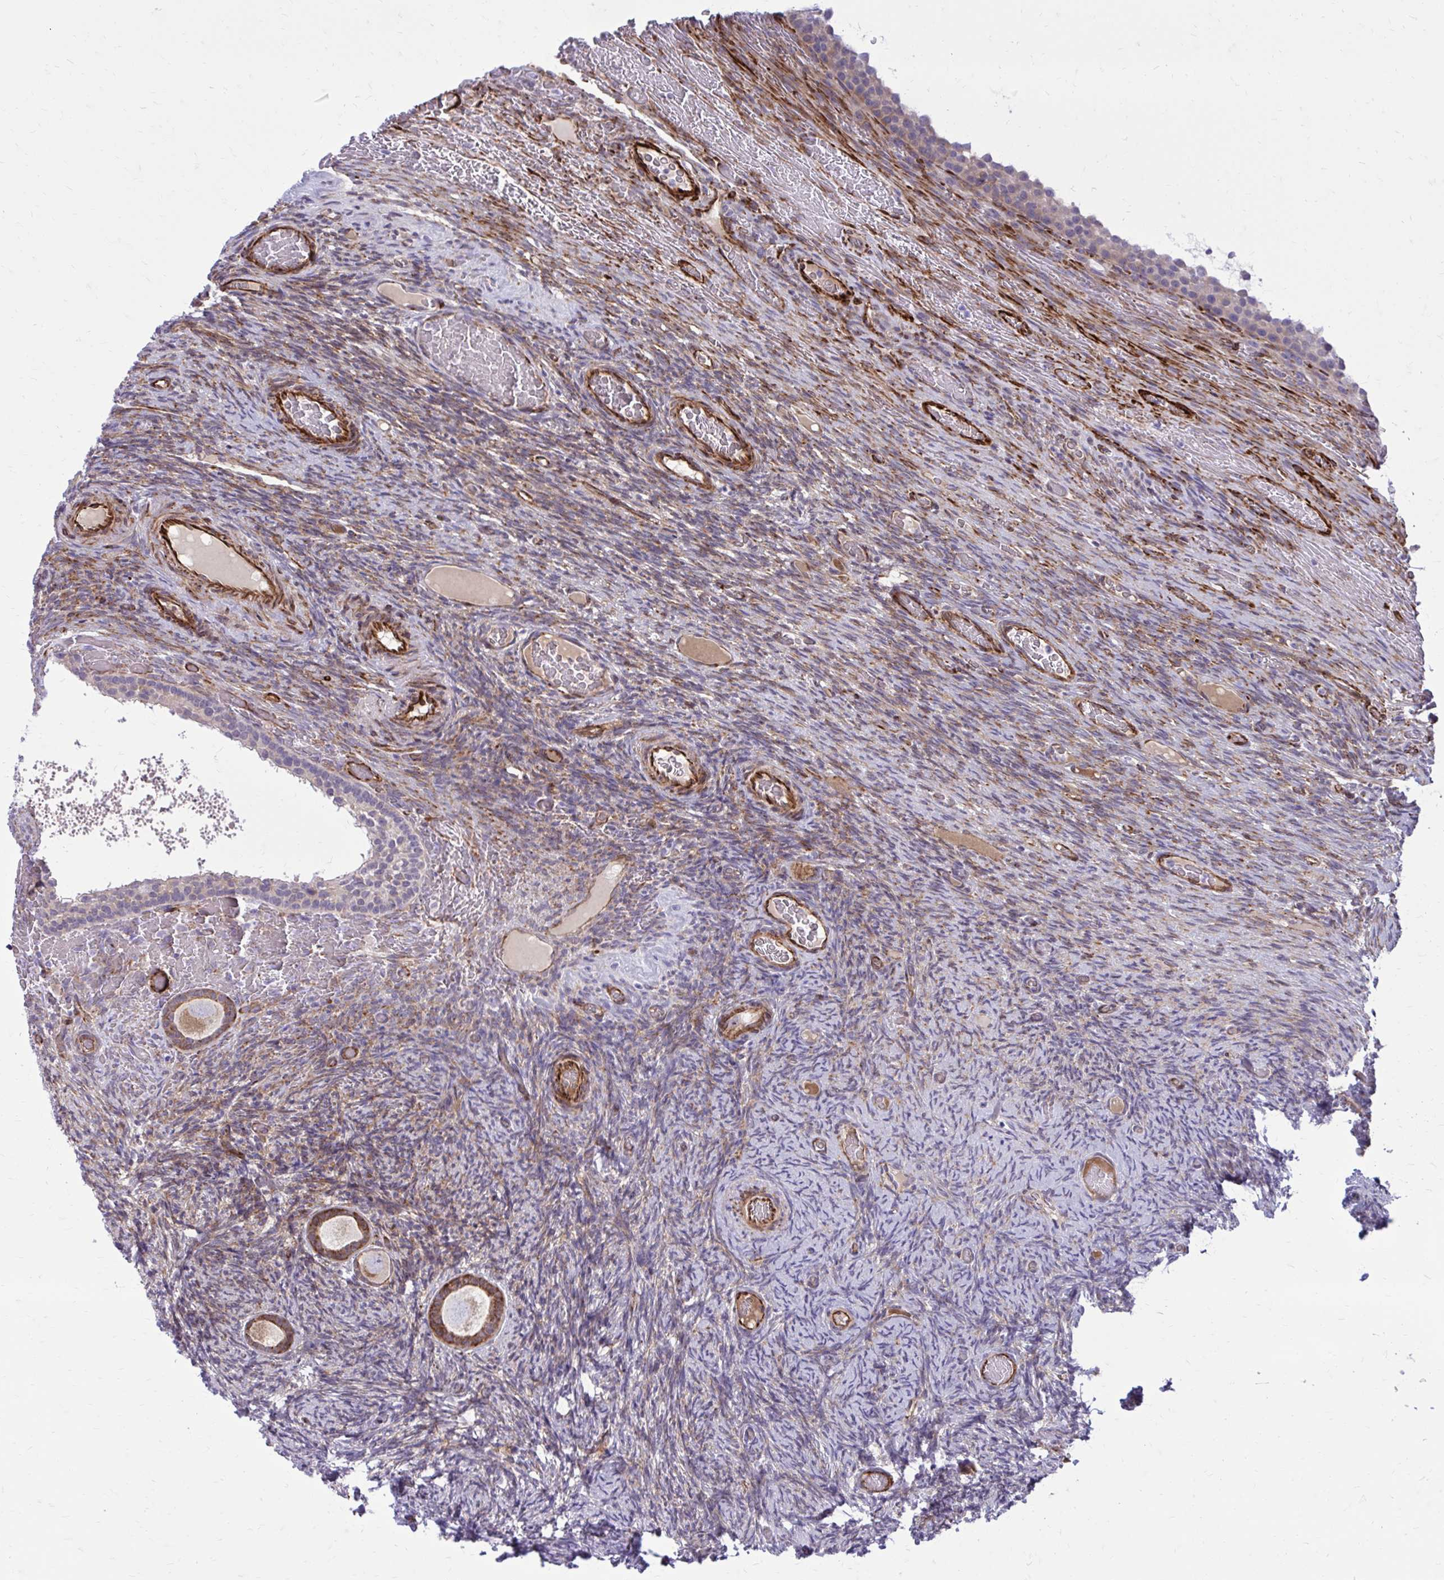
{"staining": {"intensity": "moderate", "quantity": "25%-75%", "location": "cytoplasmic/membranous"}, "tissue": "ovary", "cell_type": "Follicle cells", "image_type": "normal", "snomed": [{"axis": "morphology", "description": "Normal tissue, NOS"}, {"axis": "topography", "description": "Ovary"}], "caption": "Moderate cytoplasmic/membranous protein expression is seen in about 25%-75% of follicle cells in ovary.", "gene": "BEND5", "patient": {"sex": "female", "age": 34}}